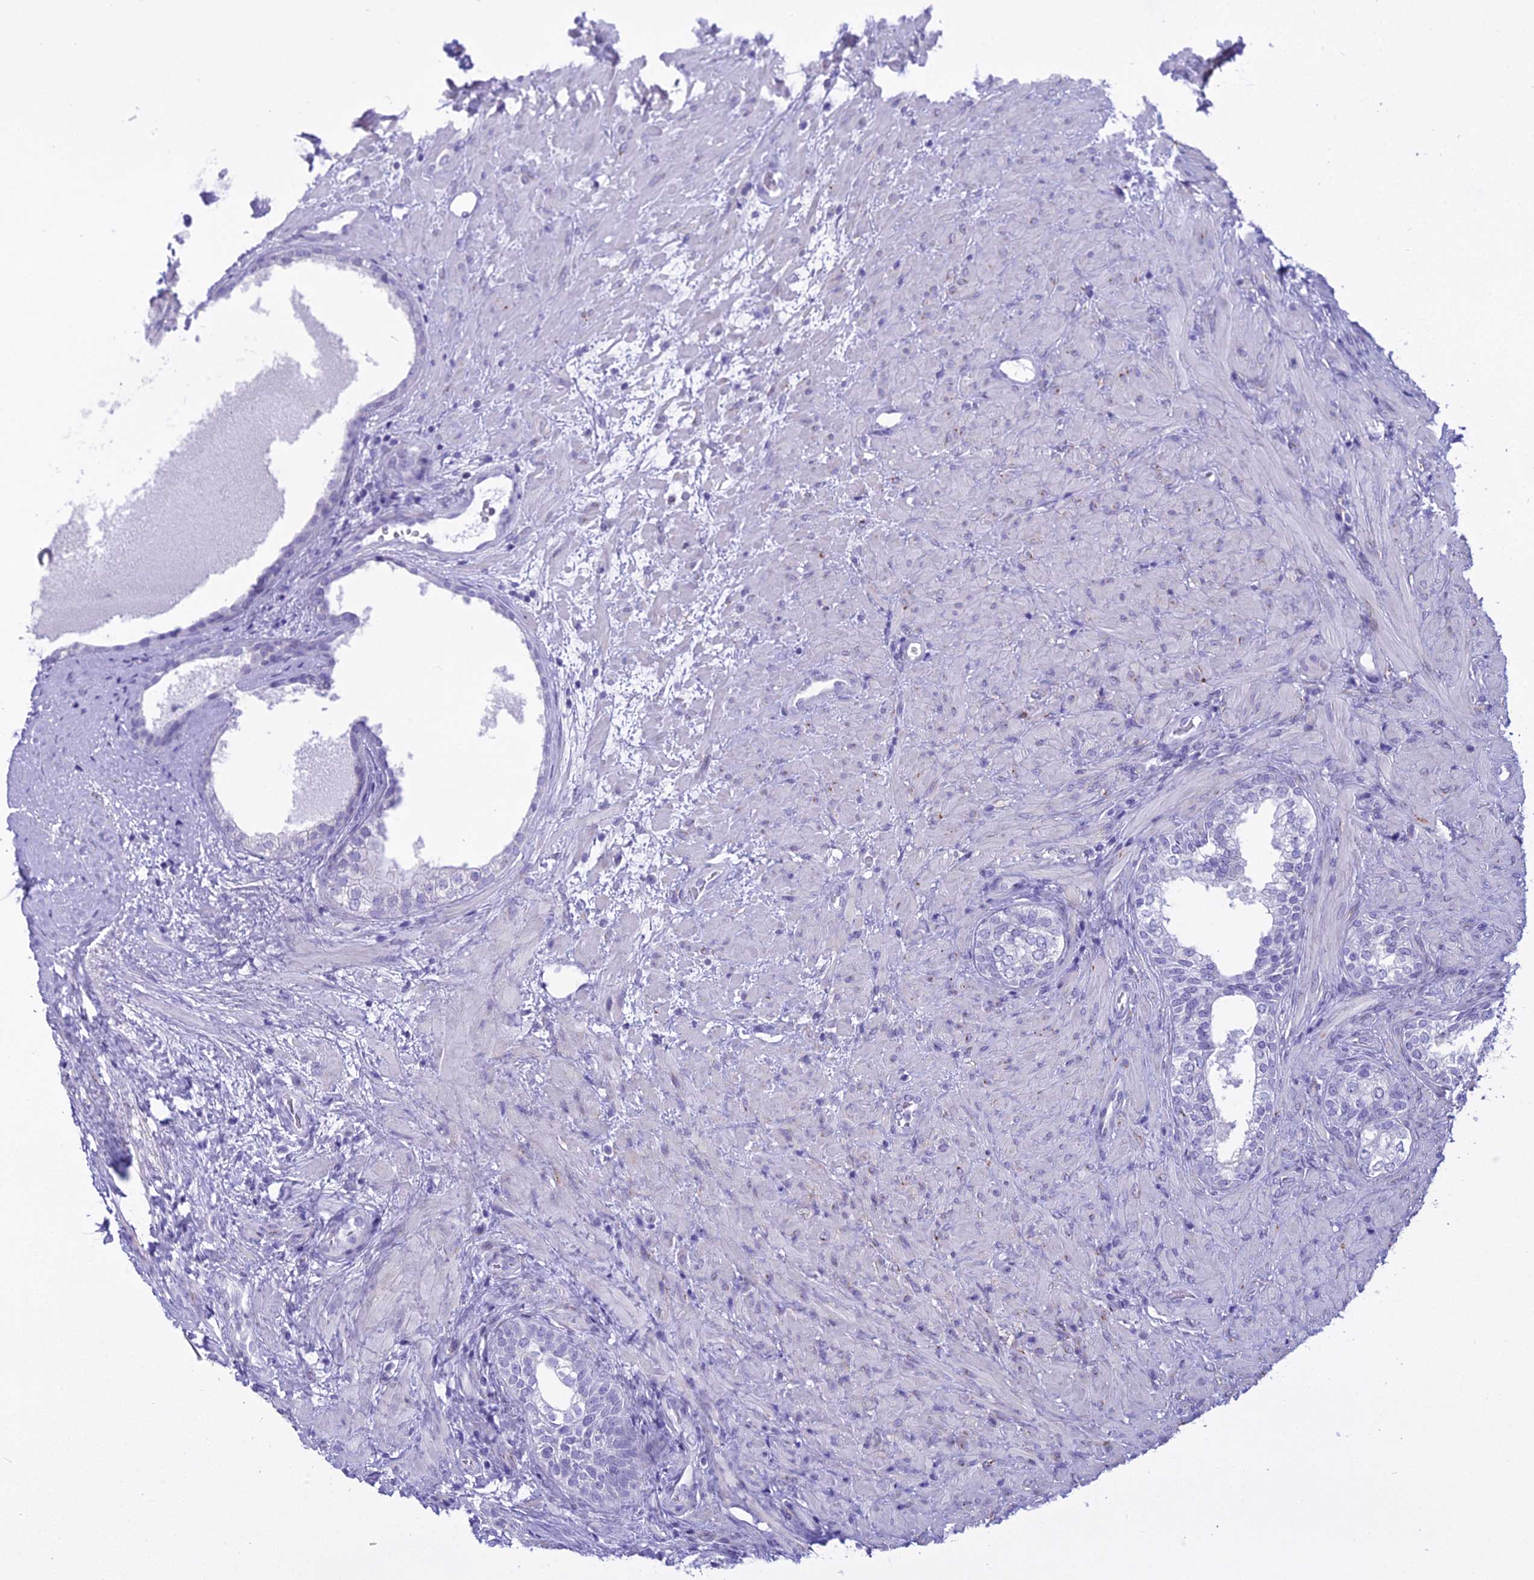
{"staining": {"intensity": "negative", "quantity": "none", "location": "none"}, "tissue": "prostate", "cell_type": "Glandular cells", "image_type": "normal", "snomed": [{"axis": "morphology", "description": "Normal tissue, NOS"}, {"axis": "topography", "description": "Prostate"}], "caption": "IHC histopathology image of normal prostate: prostate stained with DAB (3,3'-diaminobenzidine) shows no significant protein expression in glandular cells.", "gene": "MAP6", "patient": {"sex": "male", "age": 76}}